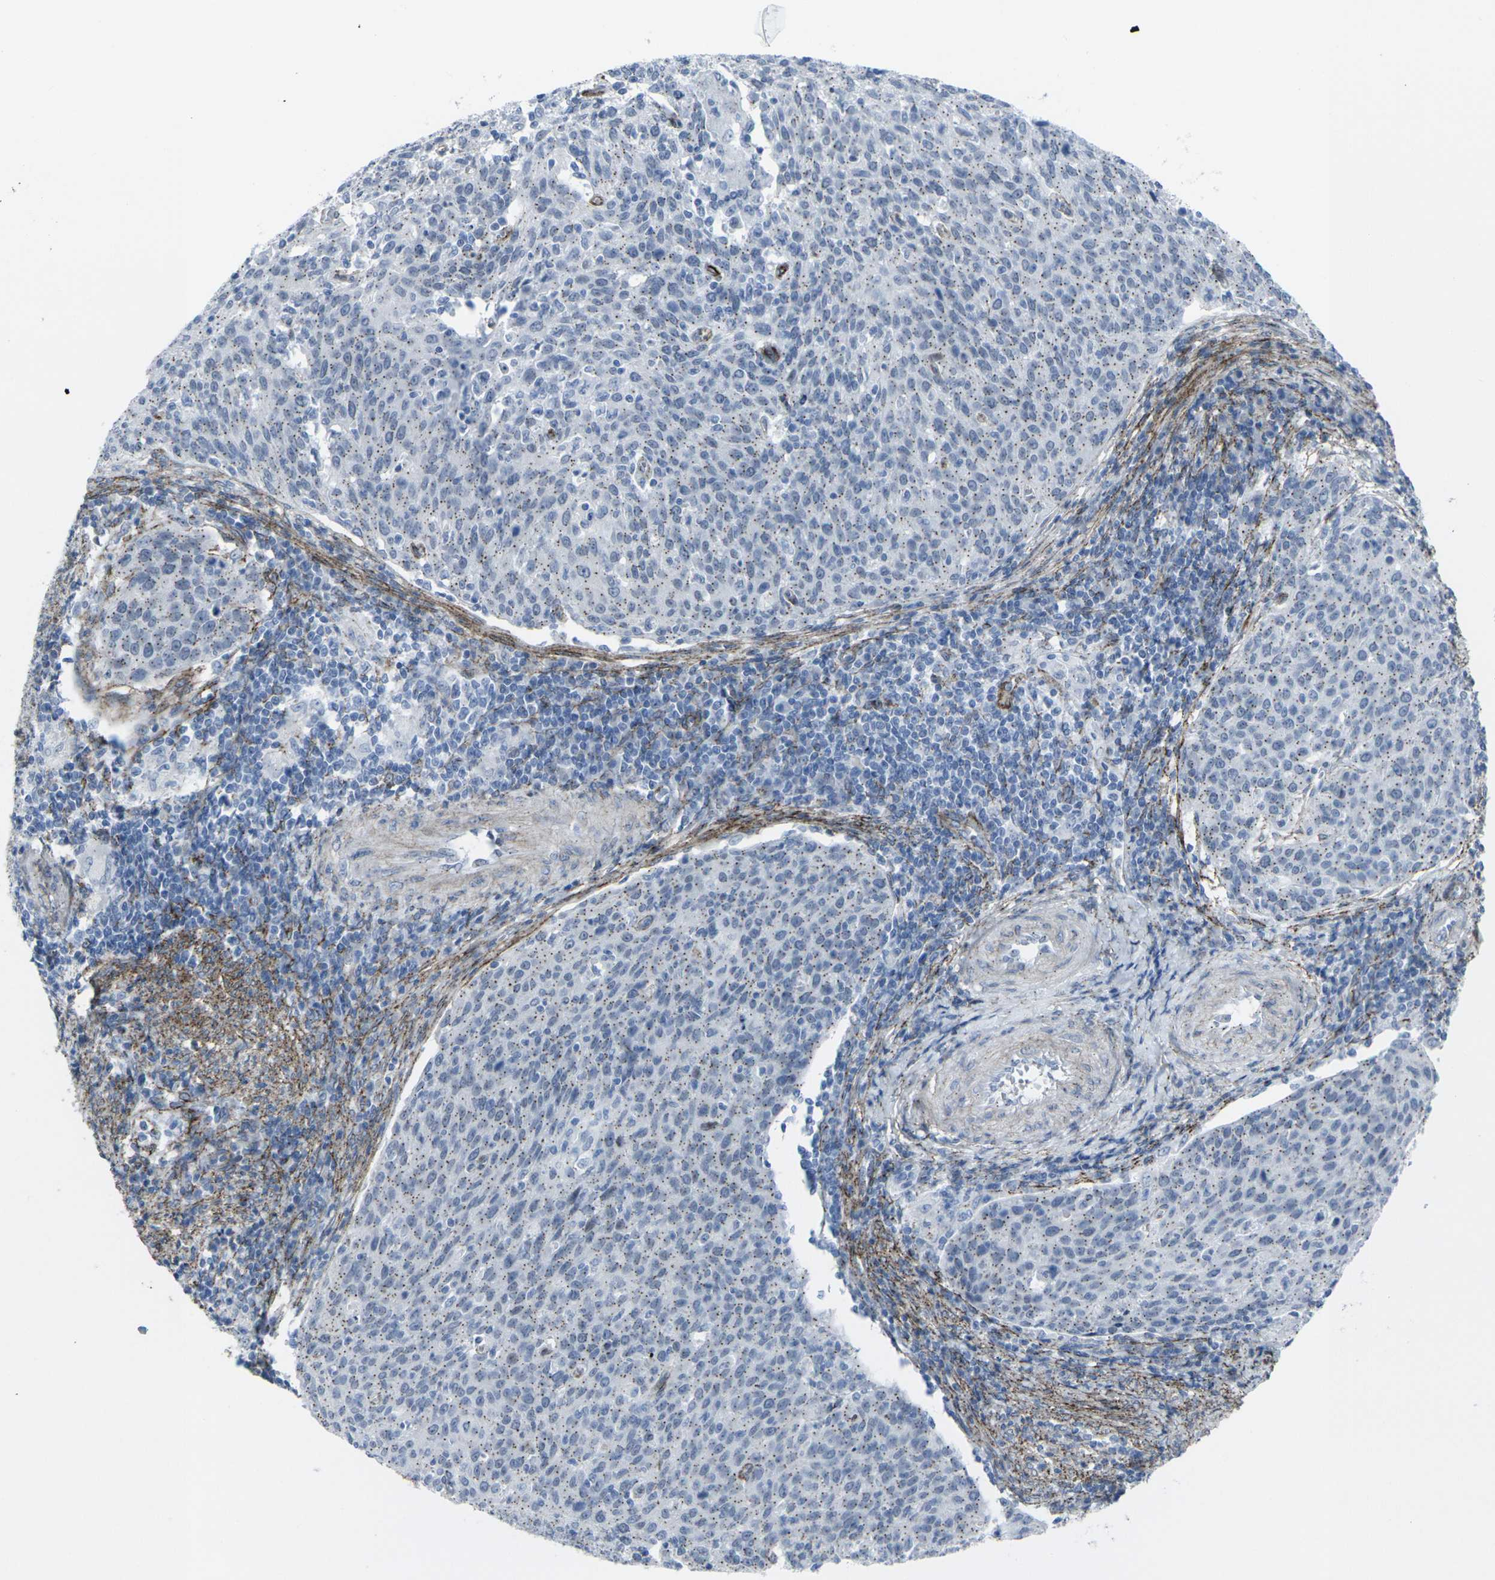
{"staining": {"intensity": "negative", "quantity": "none", "location": "none"}, "tissue": "cervical cancer", "cell_type": "Tumor cells", "image_type": "cancer", "snomed": [{"axis": "morphology", "description": "Squamous cell carcinoma, NOS"}, {"axis": "topography", "description": "Cervix"}], "caption": "Immunohistochemical staining of cervical cancer displays no significant positivity in tumor cells.", "gene": "CDH11", "patient": {"sex": "female", "age": 38}}